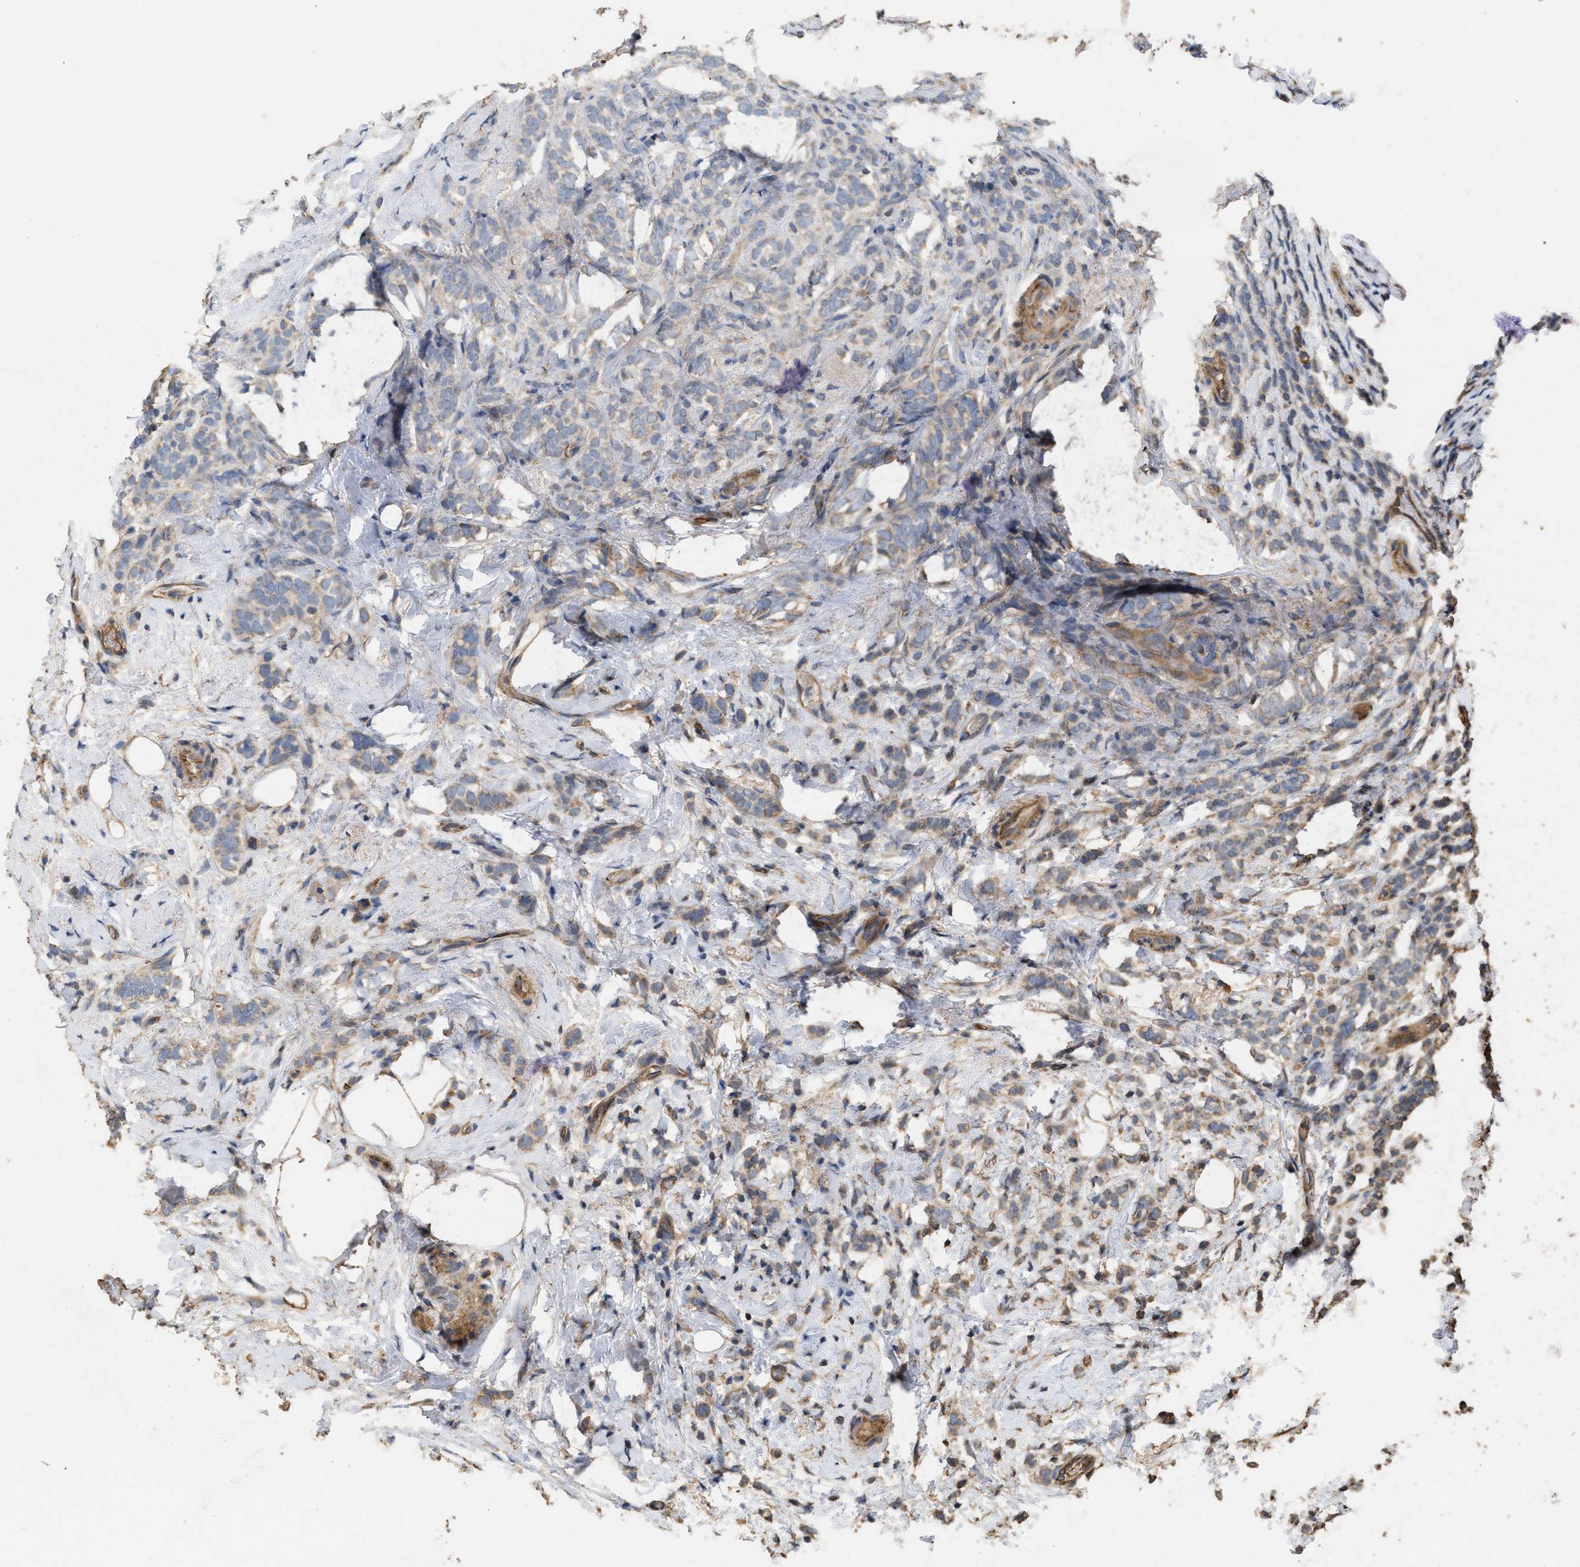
{"staining": {"intensity": "weak", "quantity": "<25%", "location": "cytoplasmic/membranous"}, "tissue": "breast cancer", "cell_type": "Tumor cells", "image_type": "cancer", "snomed": [{"axis": "morphology", "description": "Lobular carcinoma"}, {"axis": "topography", "description": "Breast"}], "caption": "Immunohistochemical staining of human breast cancer (lobular carcinoma) exhibits no significant expression in tumor cells.", "gene": "HTRA3", "patient": {"sex": "female", "age": 50}}